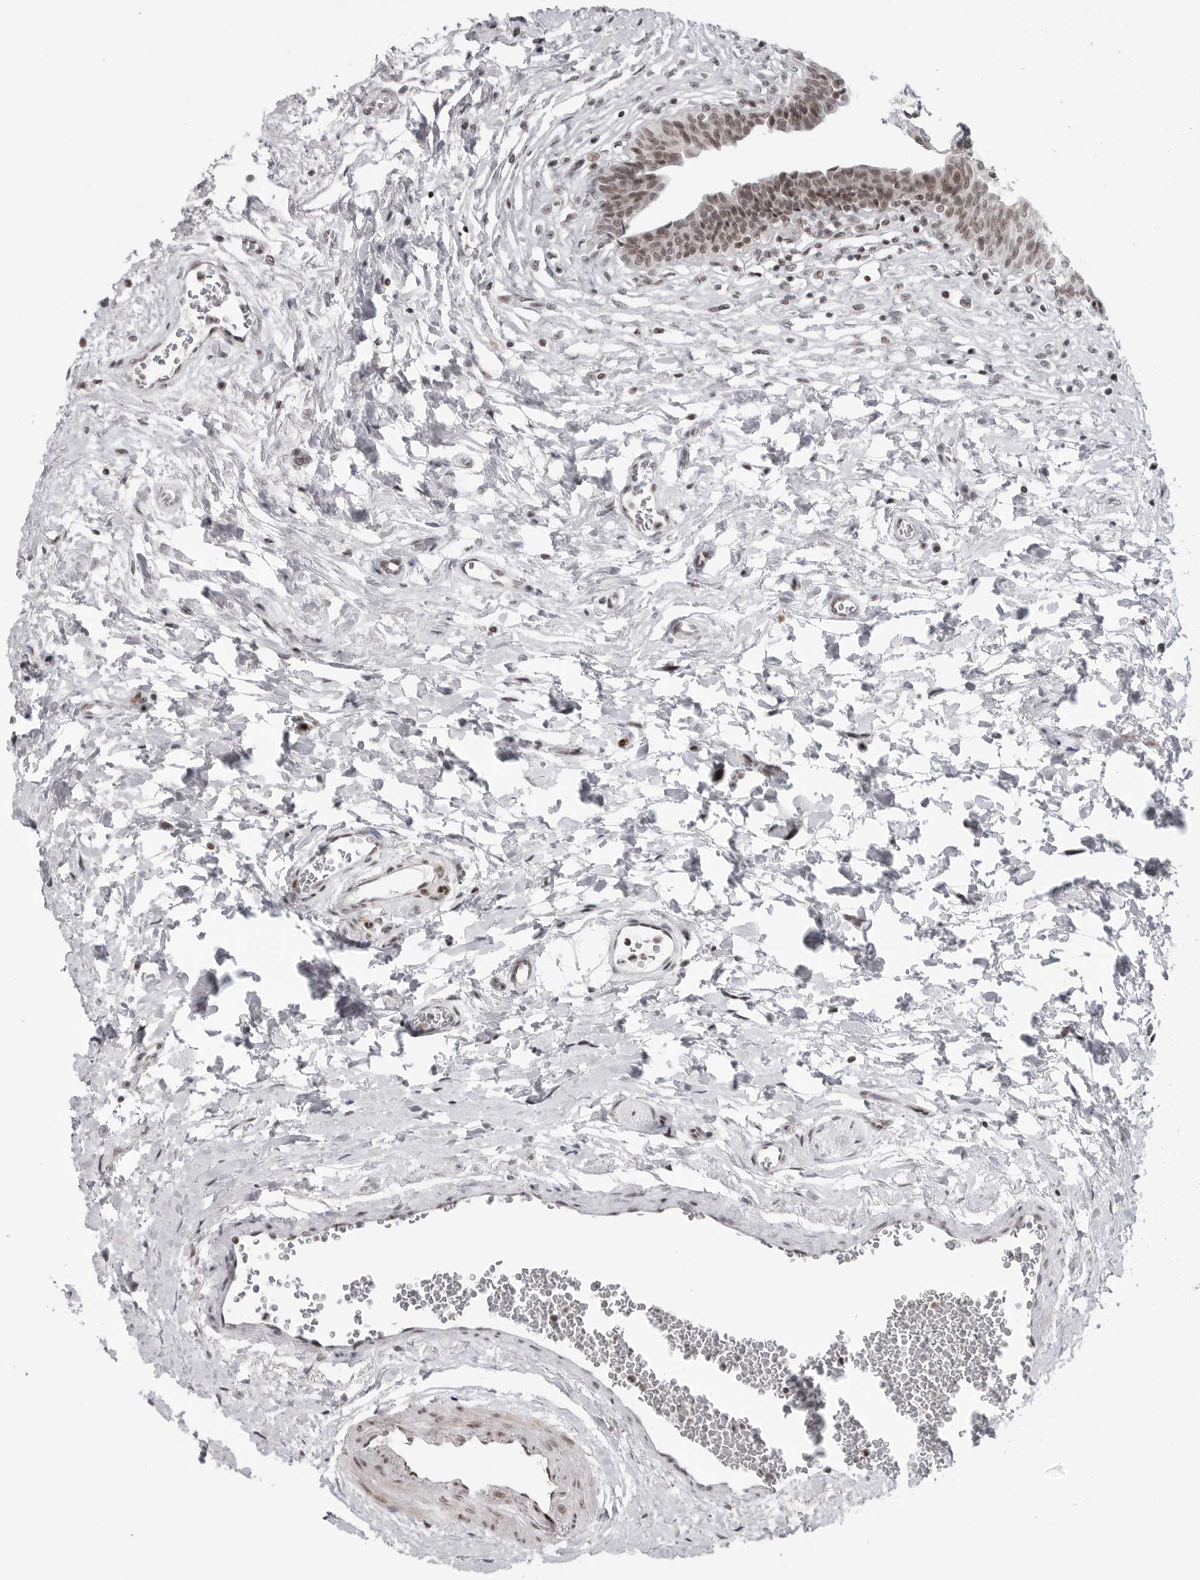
{"staining": {"intensity": "weak", "quantity": ">75%", "location": "nuclear"}, "tissue": "urinary bladder", "cell_type": "Urothelial cells", "image_type": "normal", "snomed": [{"axis": "morphology", "description": "Normal tissue, NOS"}, {"axis": "topography", "description": "Urinary bladder"}], "caption": "This photomicrograph displays immunohistochemistry staining of benign urinary bladder, with low weak nuclear positivity in approximately >75% of urothelial cells.", "gene": "TRIM66", "patient": {"sex": "male", "age": 83}}